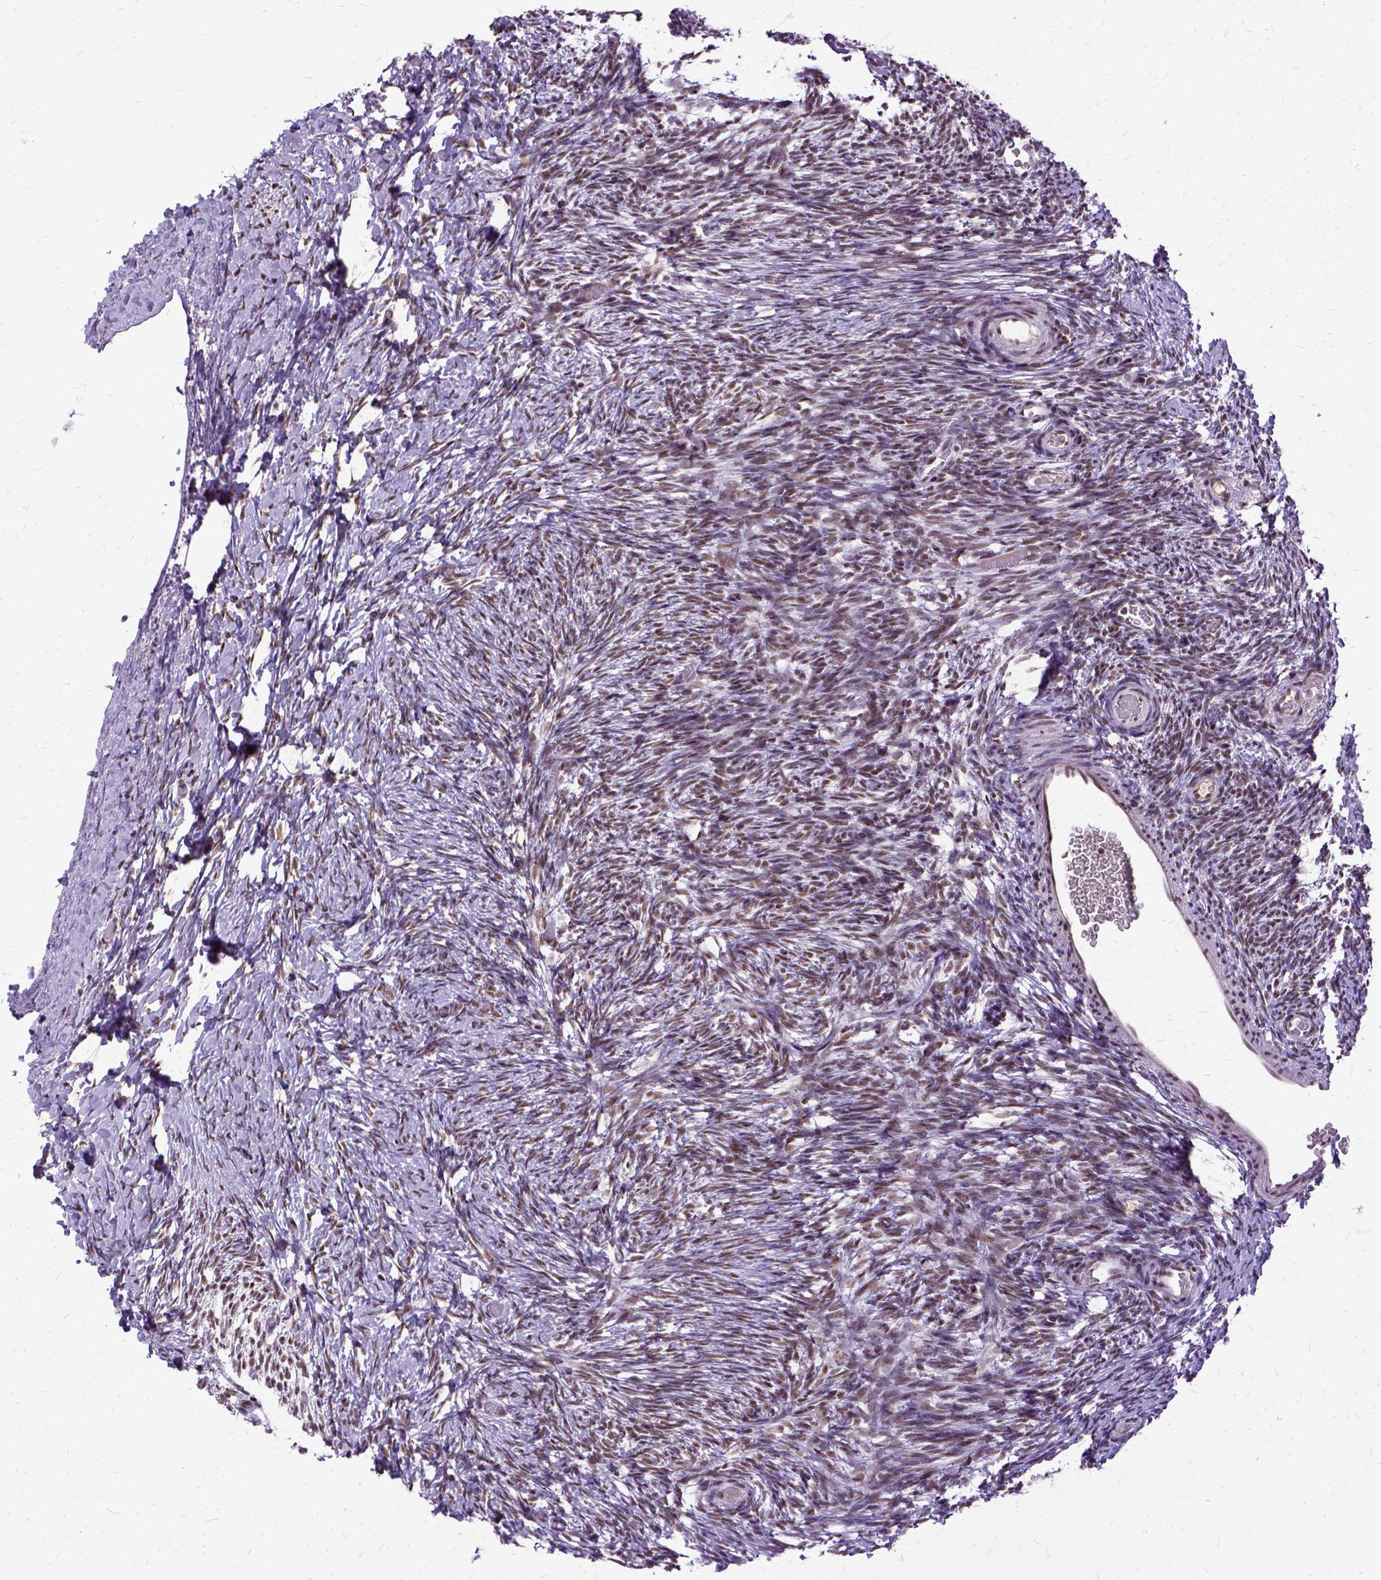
{"staining": {"intensity": "moderate", "quantity": ">75%", "location": "nuclear"}, "tissue": "ovary", "cell_type": "Ovarian stroma cells", "image_type": "normal", "snomed": [{"axis": "morphology", "description": "Normal tissue, NOS"}, {"axis": "topography", "description": "Ovary"}], "caption": "The micrograph displays a brown stain indicating the presence of a protein in the nuclear of ovarian stroma cells in ovary. The staining is performed using DAB (3,3'-diaminobenzidine) brown chromogen to label protein expression. The nuclei are counter-stained blue using hematoxylin.", "gene": "SETD1A", "patient": {"sex": "female", "age": 39}}